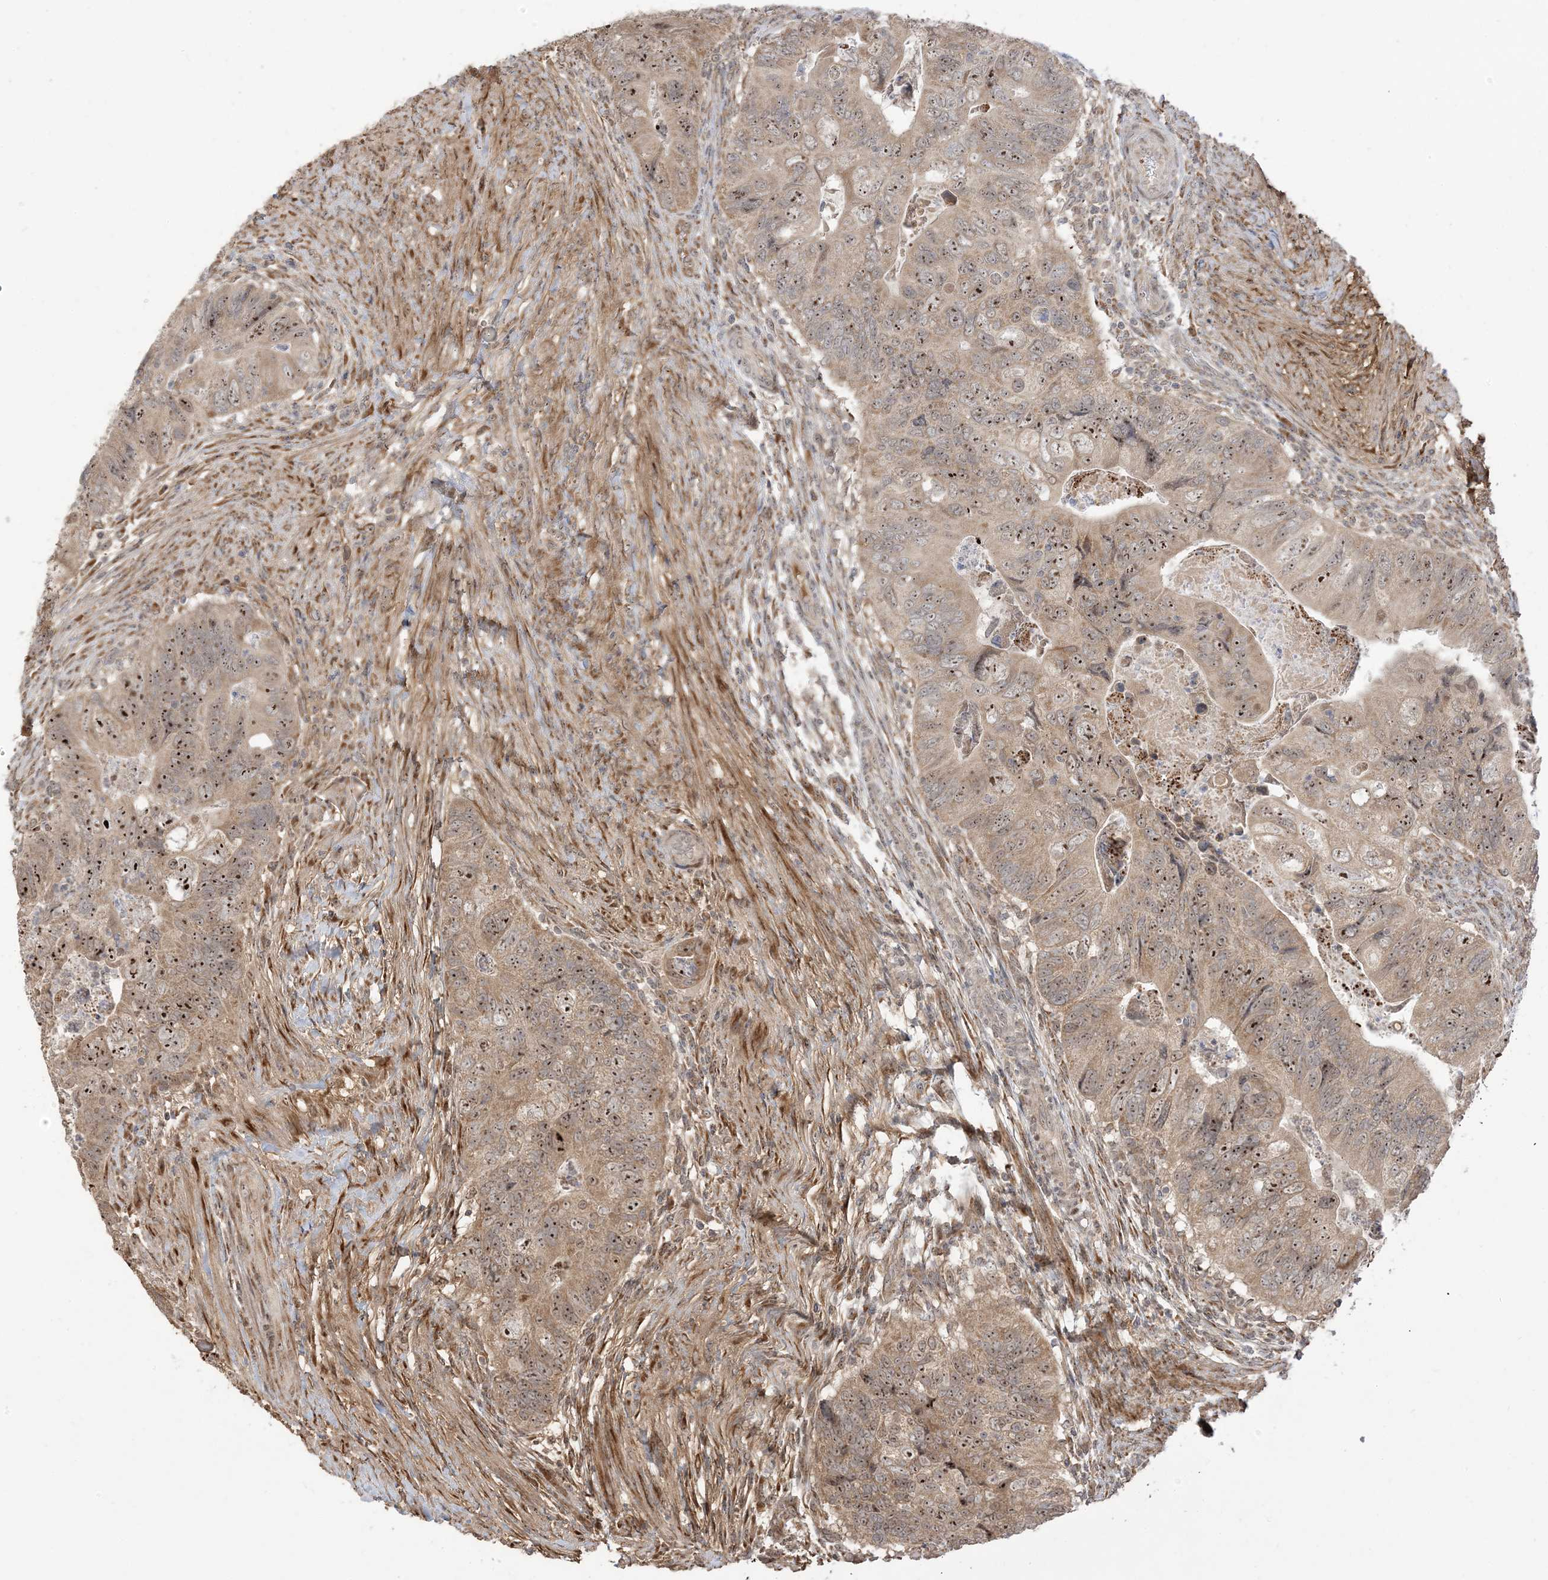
{"staining": {"intensity": "moderate", "quantity": ">75%", "location": "cytoplasmic/membranous,nuclear"}, "tissue": "colorectal cancer", "cell_type": "Tumor cells", "image_type": "cancer", "snomed": [{"axis": "morphology", "description": "Adenocarcinoma, NOS"}, {"axis": "topography", "description": "Rectum"}], "caption": "A micrograph showing moderate cytoplasmic/membranous and nuclear staining in approximately >75% of tumor cells in colorectal cancer (adenocarcinoma), as visualized by brown immunohistochemical staining.", "gene": "ECM2", "patient": {"sex": "male", "age": 63}}